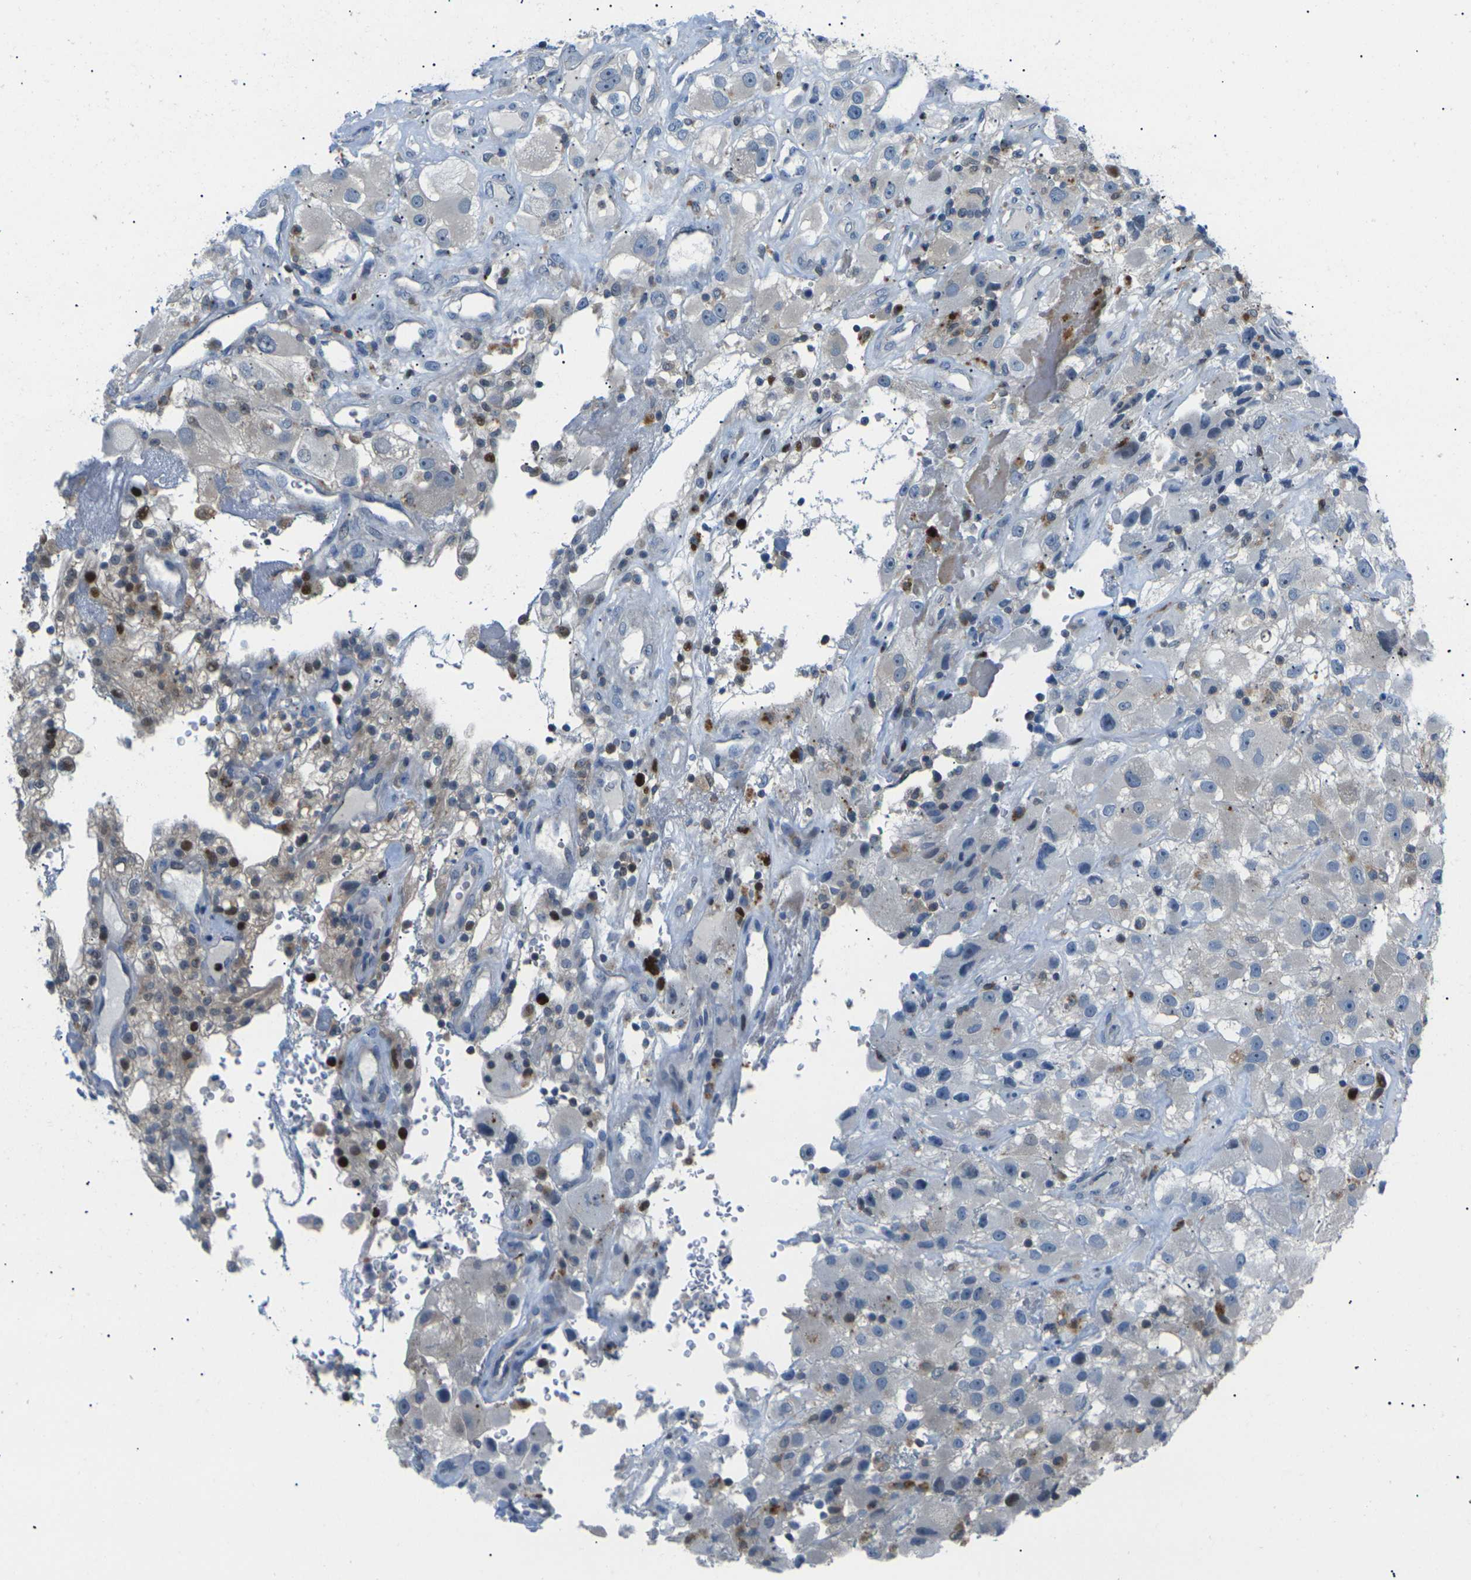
{"staining": {"intensity": "weak", "quantity": "25%-75%", "location": "cytoplasmic/membranous"}, "tissue": "renal cancer", "cell_type": "Tumor cells", "image_type": "cancer", "snomed": [{"axis": "morphology", "description": "Adenocarcinoma, NOS"}, {"axis": "topography", "description": "Kidney"}], "caption": "Immunohistochemistry (IHC) image of human renal cancer stained for a protein (brown), which displays low levels of weak cytoplasmic/membranous positivity in about 25%-75% of tumor cells.", "gene": "RPS6KA3", "patient": {"sex": "female", "age": 52}}